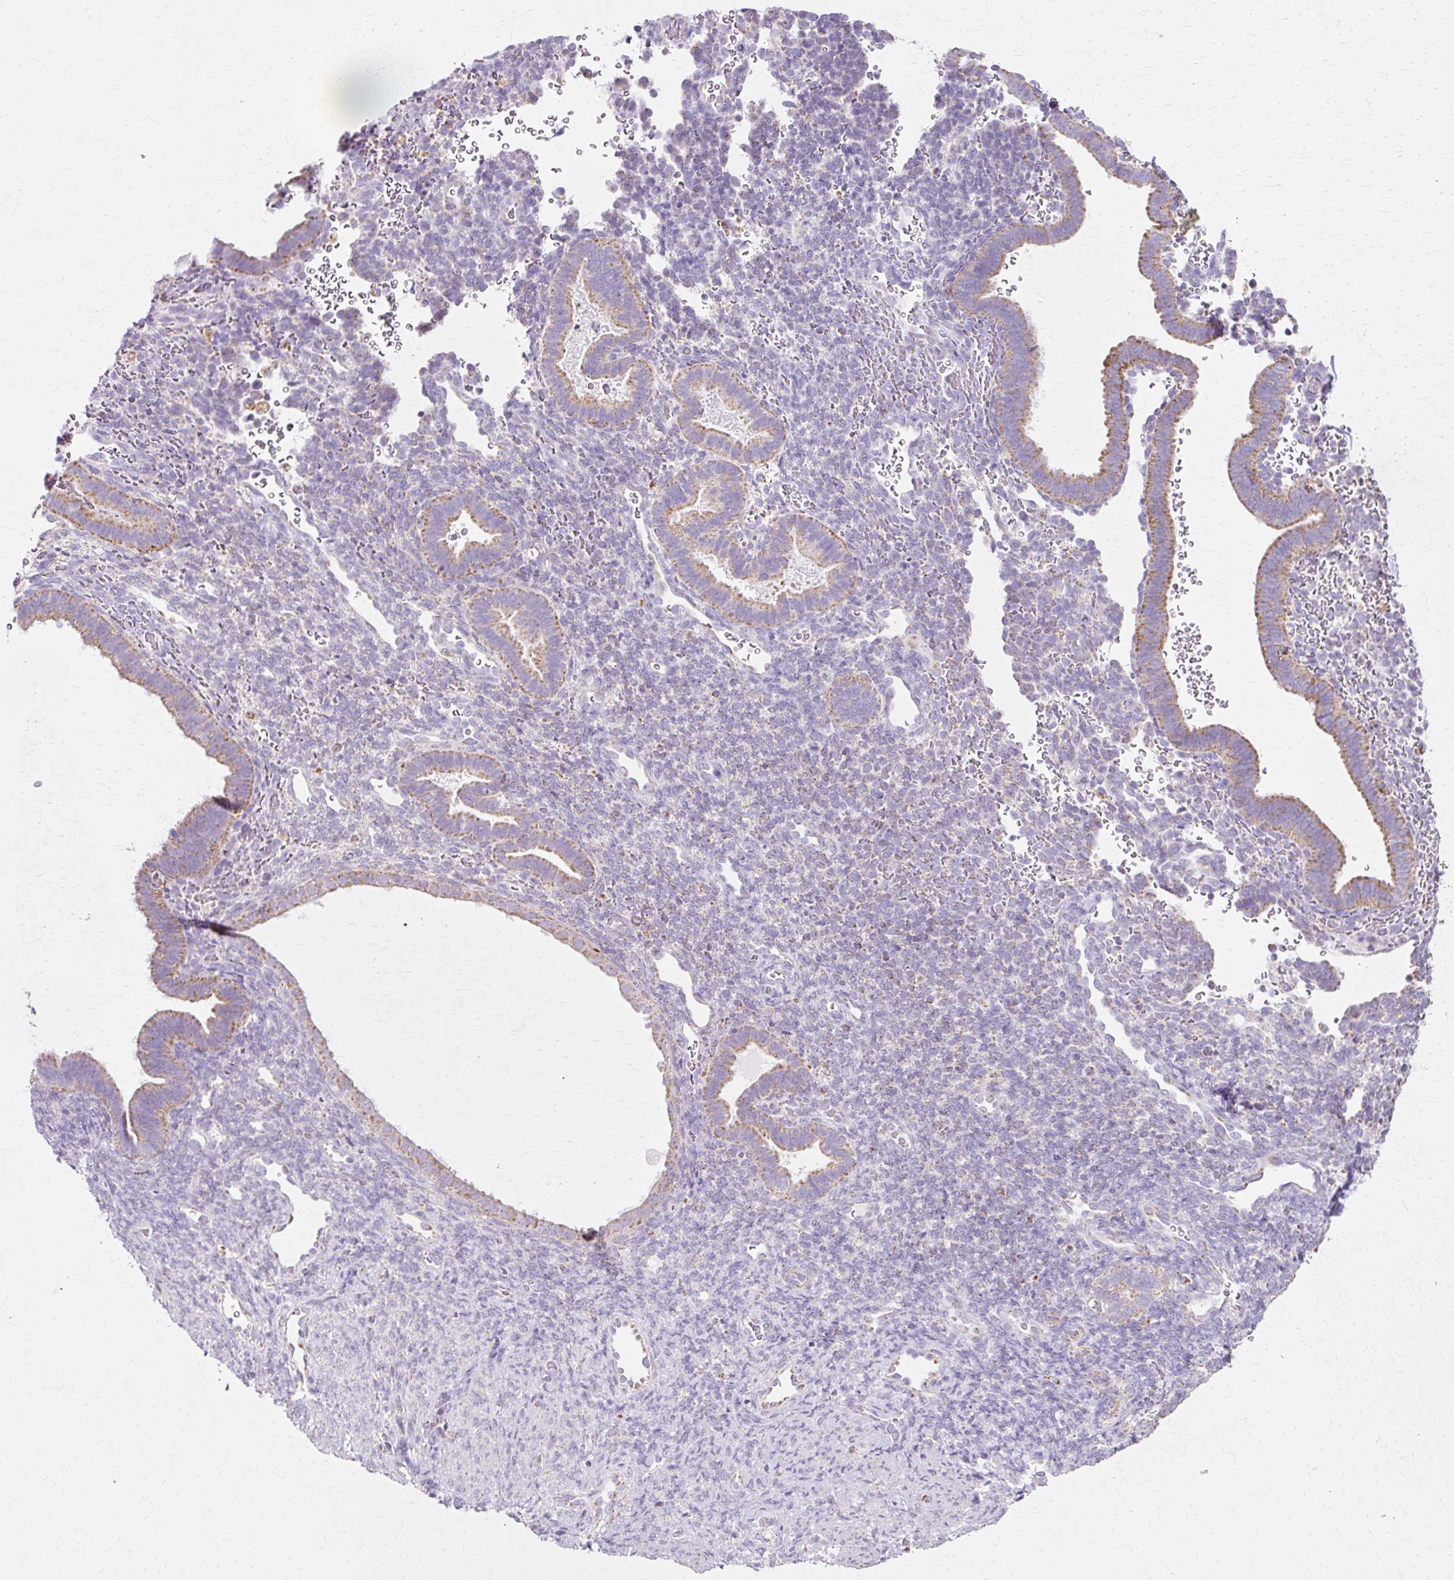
{"staining": {"intensity": "negative", "quantity": "none", "location": "none"}, "tissue": "endometrium", "cell_type": "Cells in endometrial stroma", "image_type": "normal", "snomed": [{"axis": "morphology", "description": "Normal tissue, NOS"}, {"axis": "topography", "description": "Endometrium"}], "caption": "Cells in endometrial stroma are negative for brown protein staining in benign endometrium.", "gene": "ATP5PO", "patient": {"sex": "female", "age": 34}}